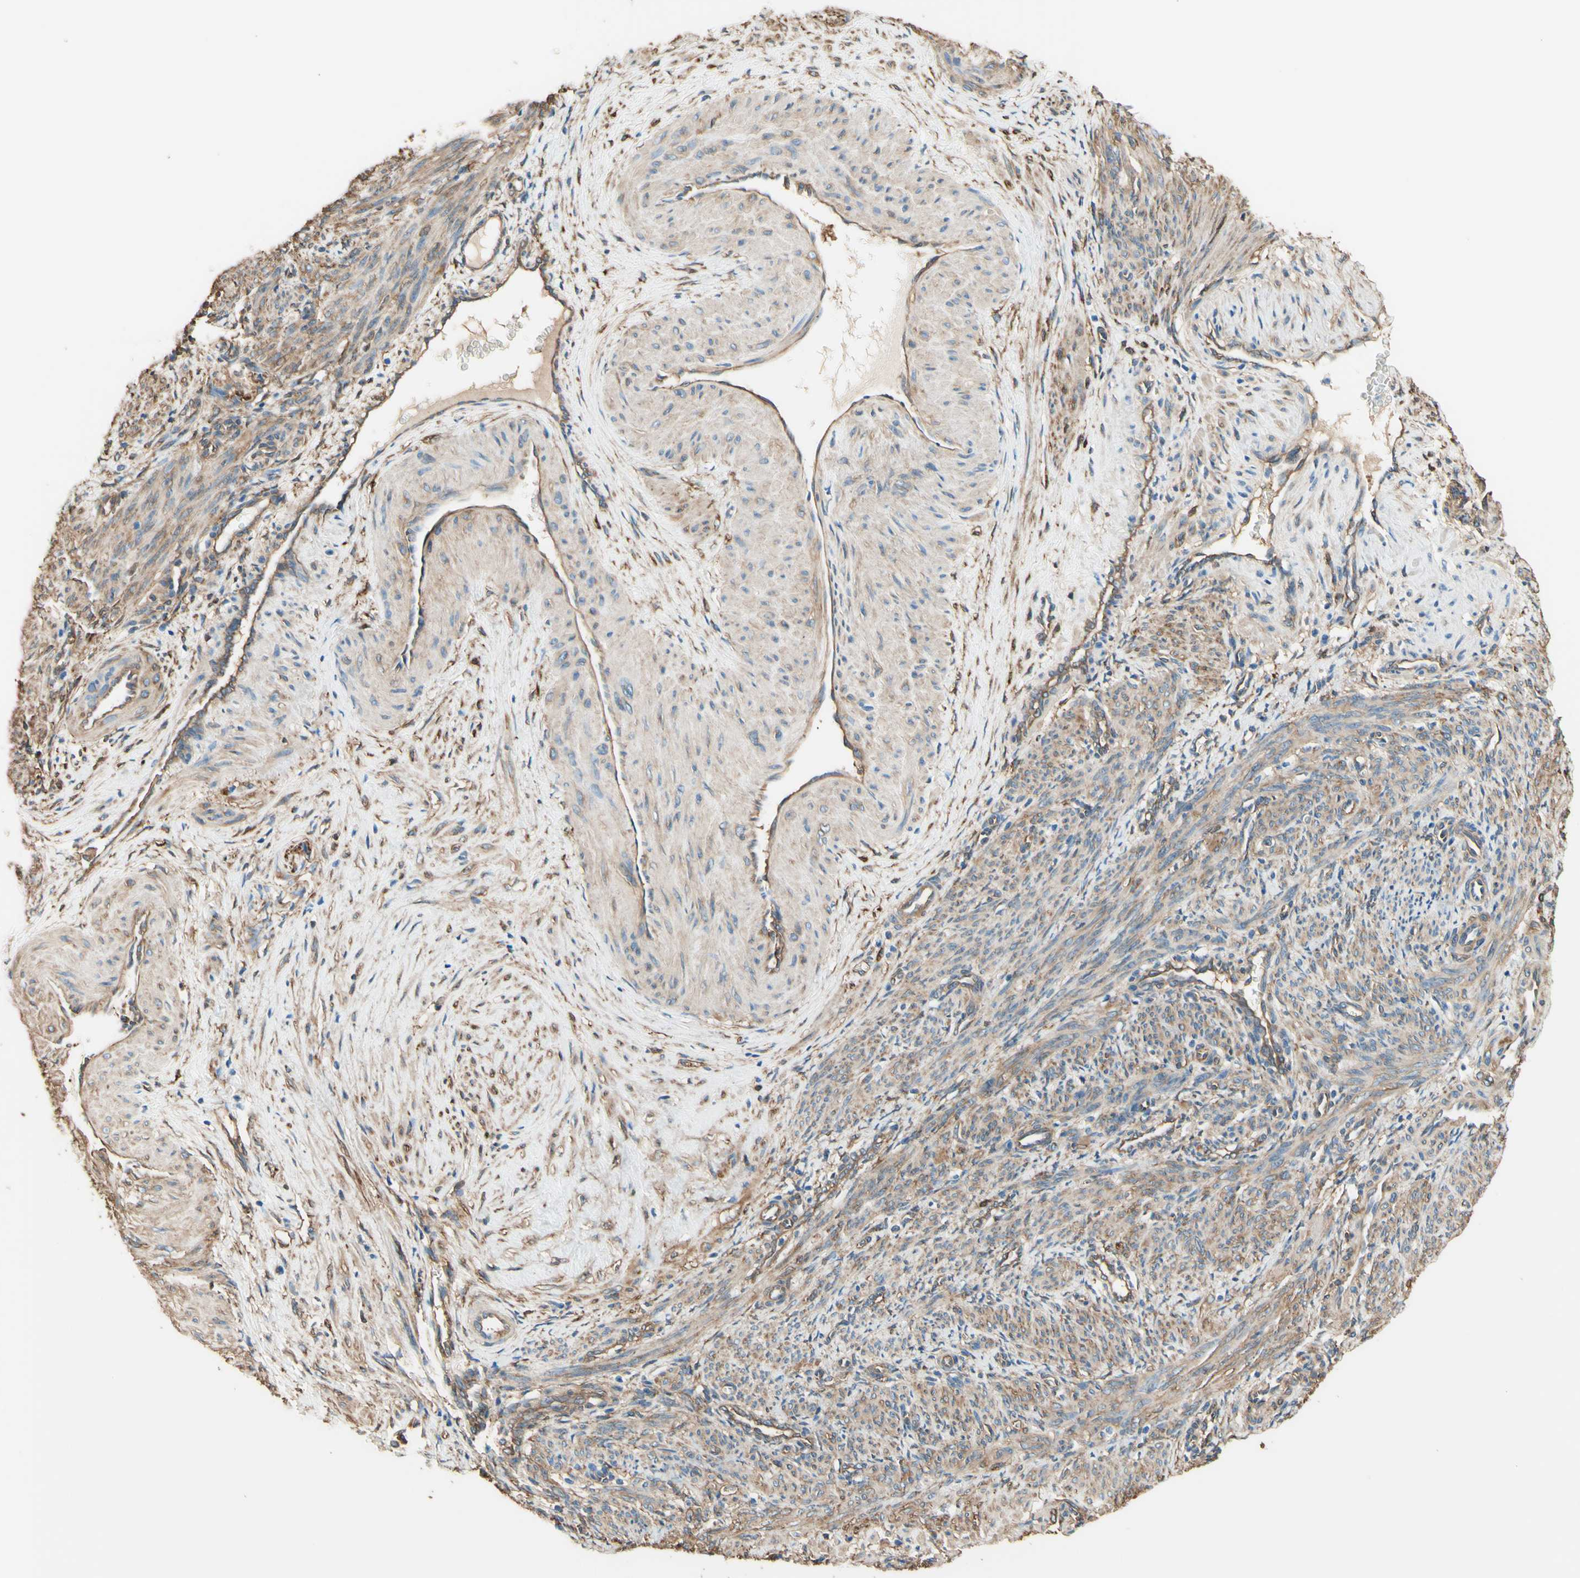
{"staining": {"intensity": "moderate", "quantity": ">75%", "location": "cytoplasmic/membranous"}, "tissue": "smooth muscle", "cell_type": "Smooth muscle cells", "image_type": "normal", "snomed": [{"axis": "morphology", "description": "Normal tissue, NOS"}, {"axis": "topography", "description": "Endometrium"}], "caption": "A medium amount of moderate cytoplasmic/membranous expression is appreciated in about >75% of smooth muscle cells in benign smooth muscle.", "gene": "DPYSL3", "patient": {"sex": "female", "age": 33}}